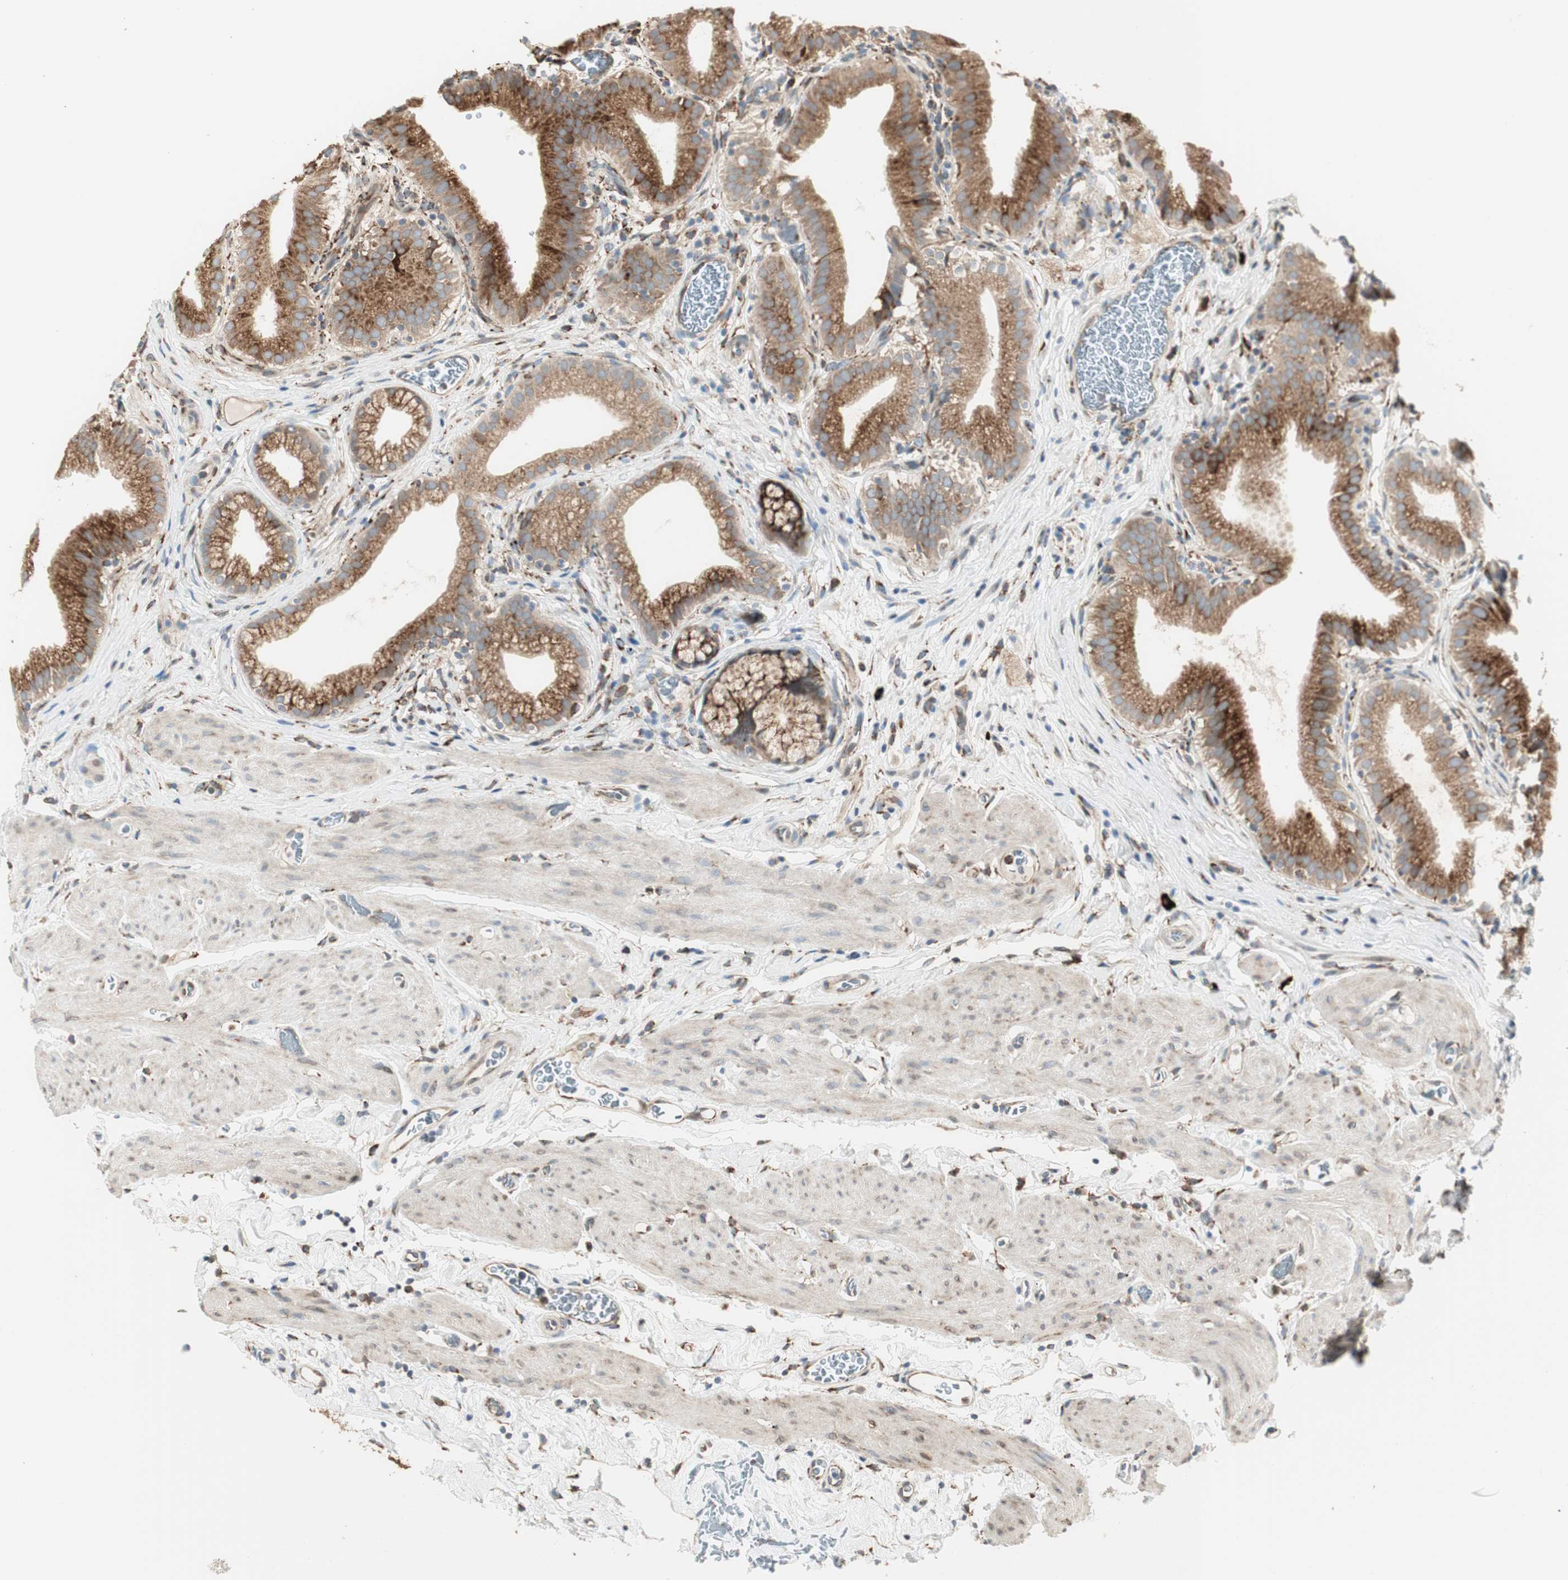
{"staining": {"intensity": "strong", "quantity": ">75%", "location": "cytoplasmic/membranous"}, "tissue": "gallbladder", "cell_type": "Glandular cells", "image_type": "normal", "snomed": [{"axis": "morphology", "description": "Normal tissue, NOS"}, {"axis": "topography", "description": "Gallbladder"}], "caption": "Immunohistochemical staining of benign human gallbladder reveals high levels of strong cytoplasmic/membranous staining in approximately >75% of glandular cells. The protein of interest is shown in brown color, while the nuclei are stained blue.", "gene": "HSP90B1", "patient": {"sex": "male", "age": 54}}